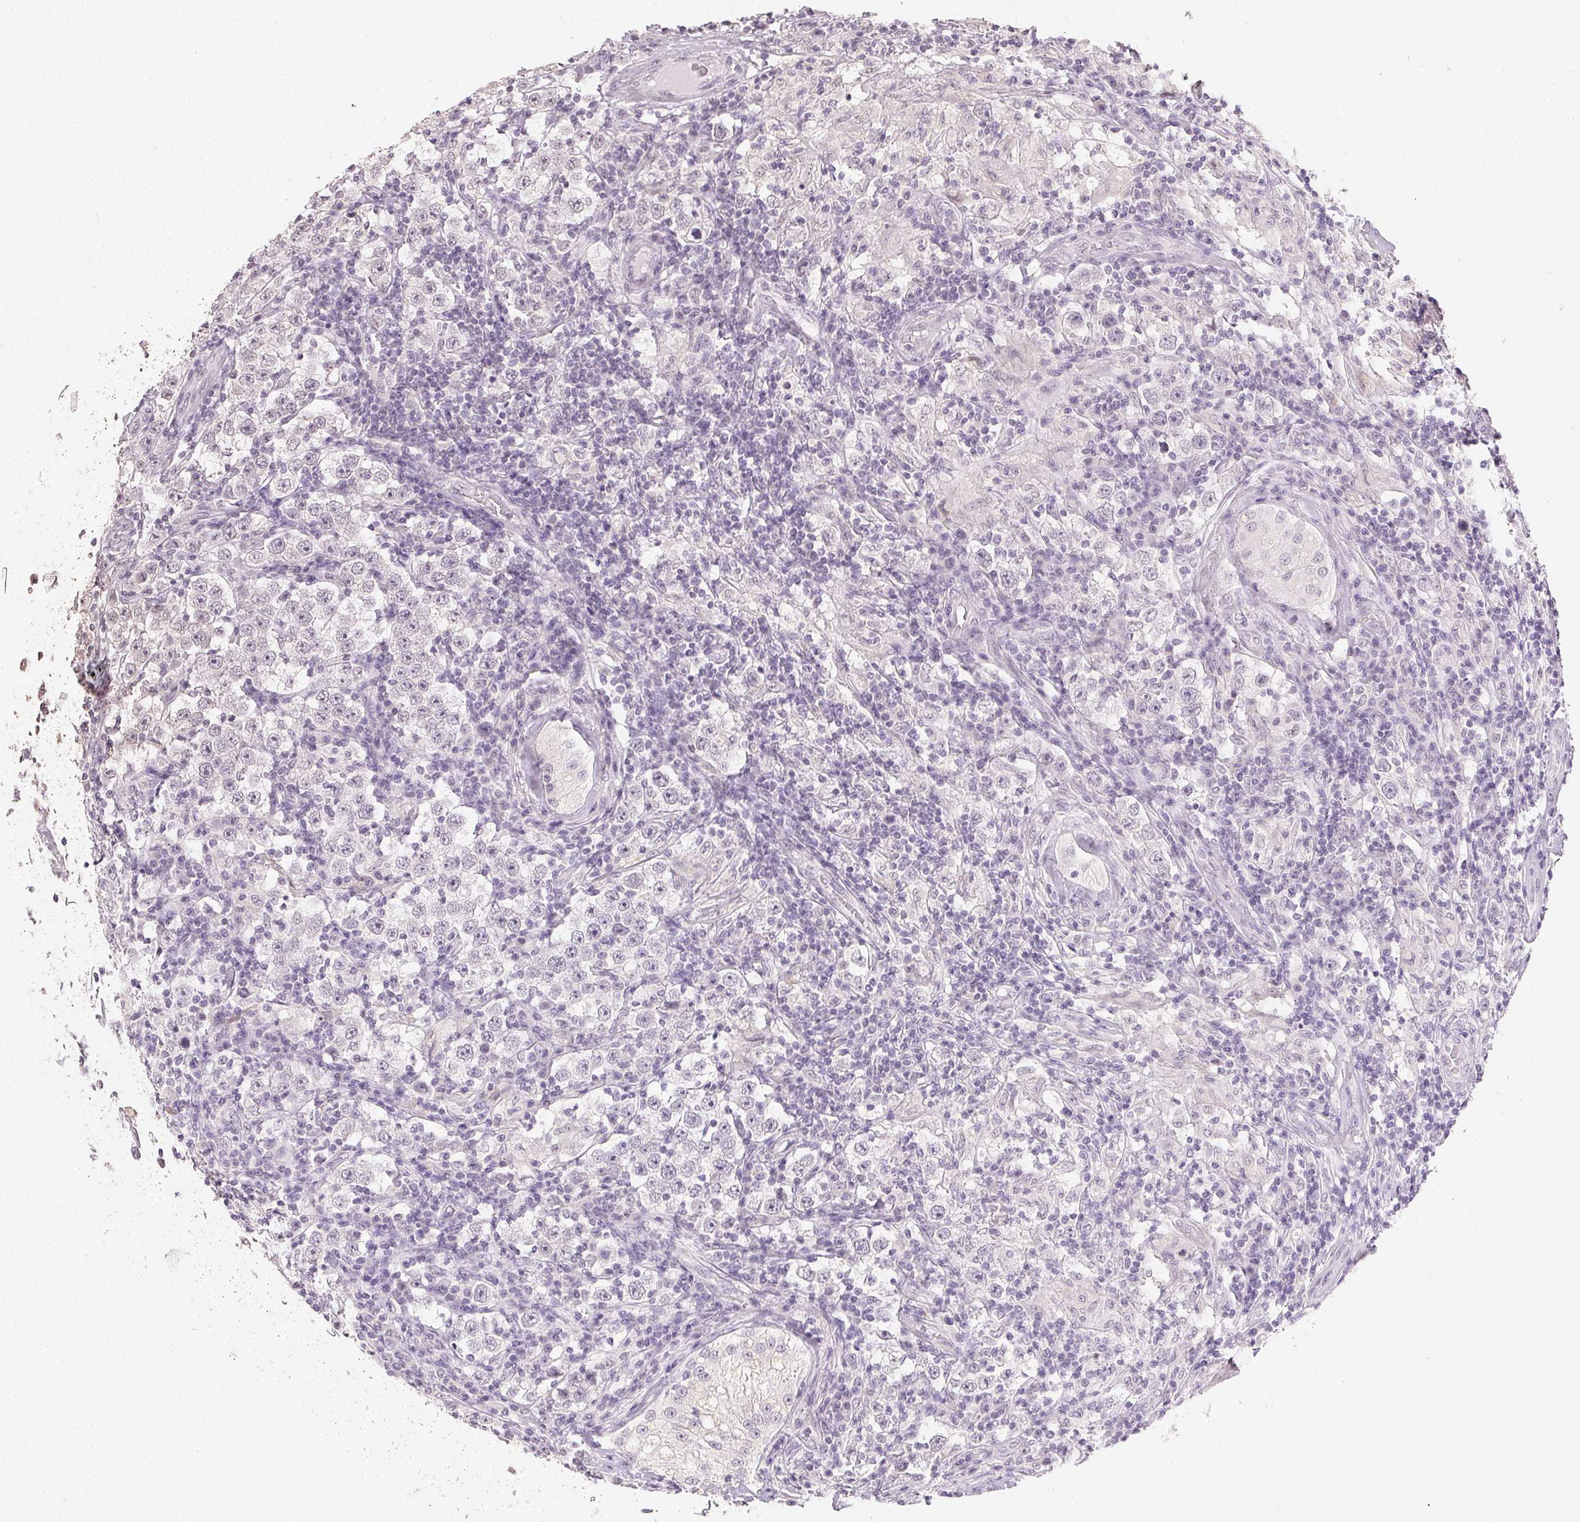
{"staining": {"intensity": "negative", "quantity": "none", "location": "none"}, "tissue": "urothelial cancer", "cell_type": "Tumor cells", "image_type": "cancer", "snomed": [{"axis": "morphology", "description": "Normal tissue, NOS"}, {"axis": "morphology", "description": "Urothelial carcinoma, High grade"}, {"axis": "morphology", "description": "Seminoma, NOS"}, {"axis": "morphology", "description": "Carcinoma, Embryonal, NOS"}, {"axis": "topography", "description": "Urinary bladder"}, {"axis": "topography", "description": "Testis"}], "caption": "The histopathology image exhibits no staining of tumor cells in urothelial cancer.", "gene": "TMEM174", "patient": {"sex": "male", "age": 41}}